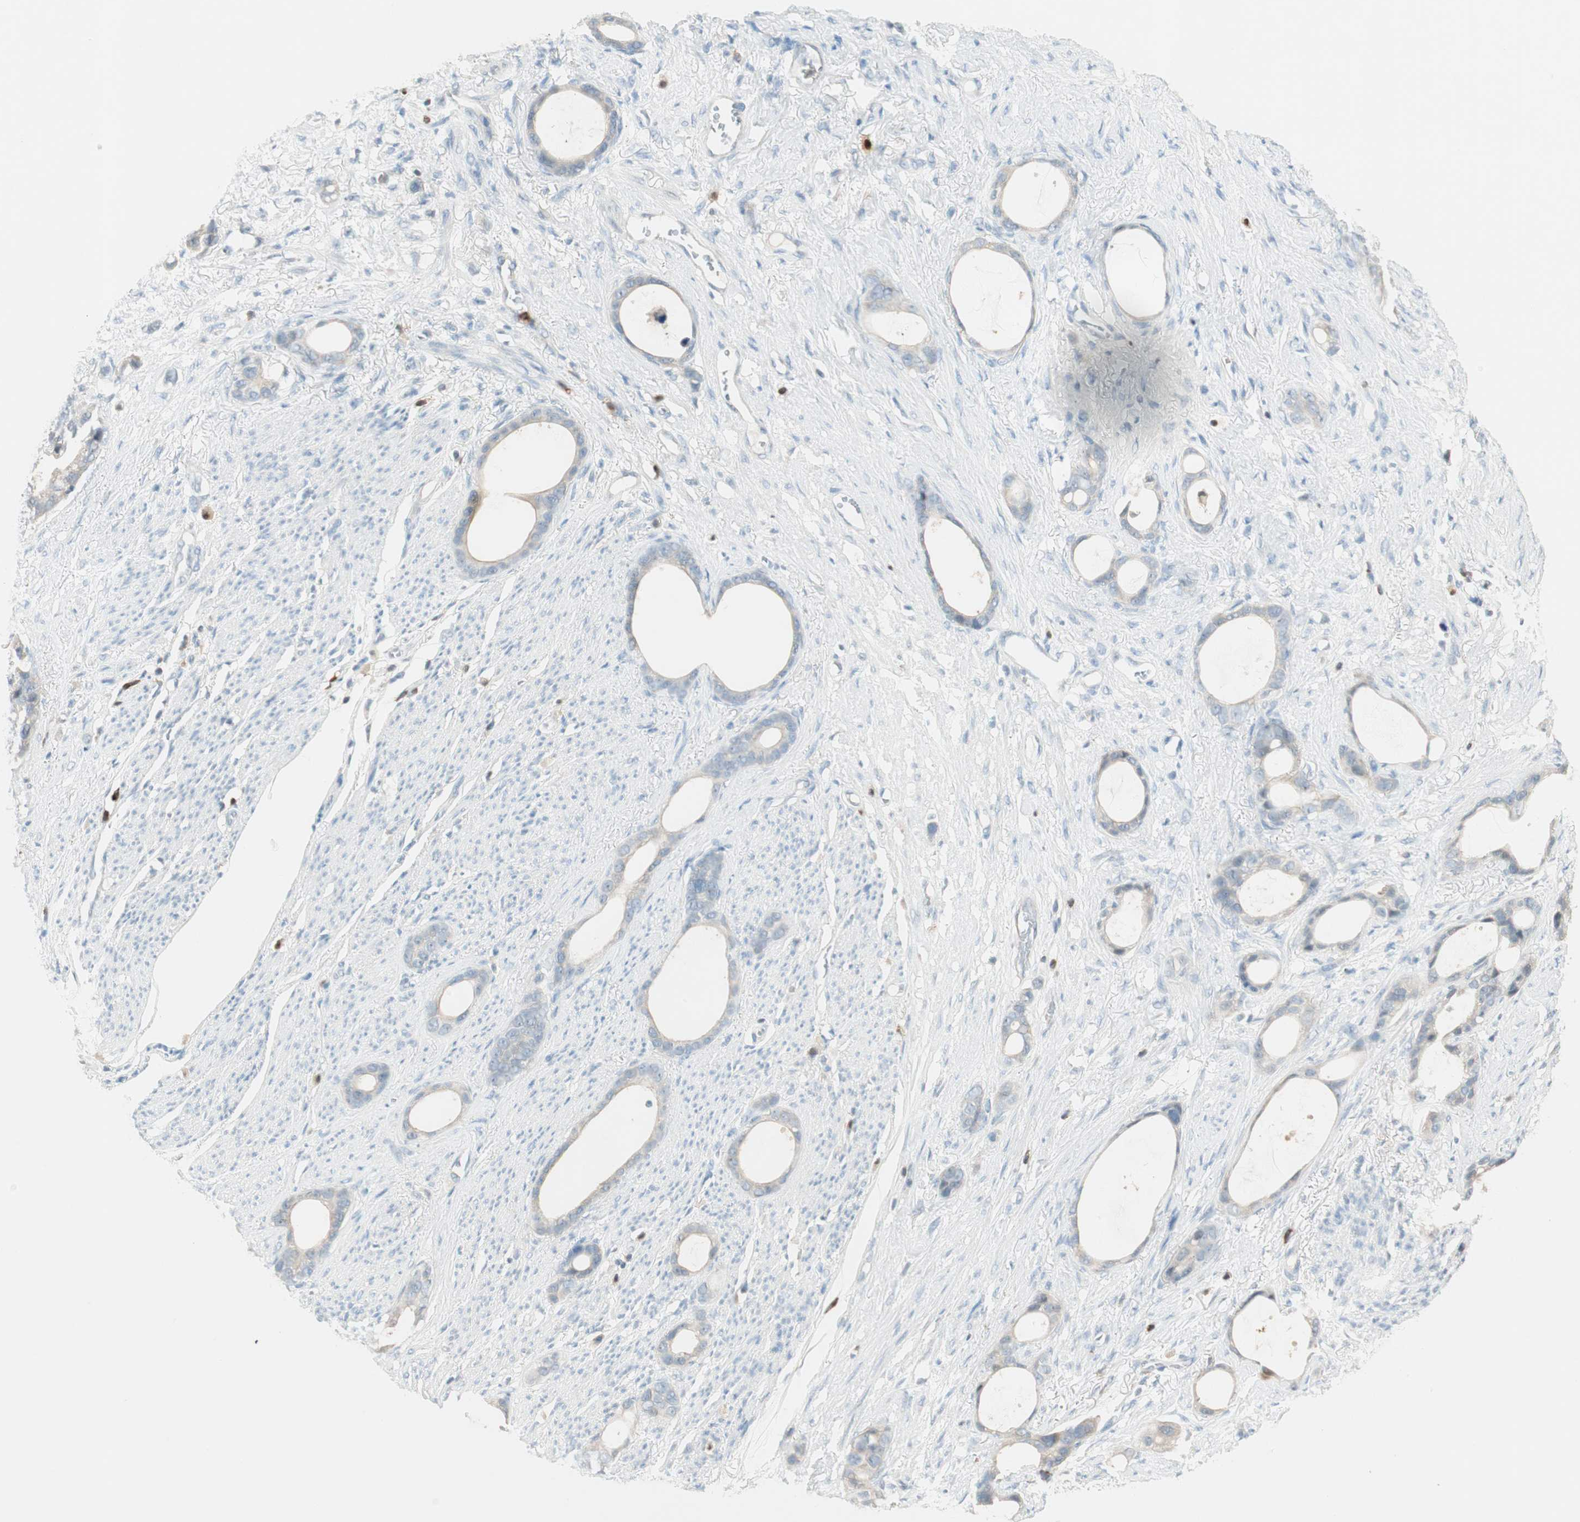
{"staining": {"intensity": "weak", "quantity": "25%-75%", "location": "cytoplasmic/membranous"}, "tissue": "stomach cancer", "cell_type": "Tumor cells", "image_type": "cancer", "snomed": [{"axis": "morphology", "description": "Adenocarcinoma, NOS"}, {"axis": "topography", "description": "Stomach"}], "caption": "Adenocarcinoma (stomach) stained with a brown dye displays weak cytoplasmic/membranous positive positivity in about 25%-75% of tumor cells.", "gene": "HPGD", "patient": {"sex": "female", "age": 75}}